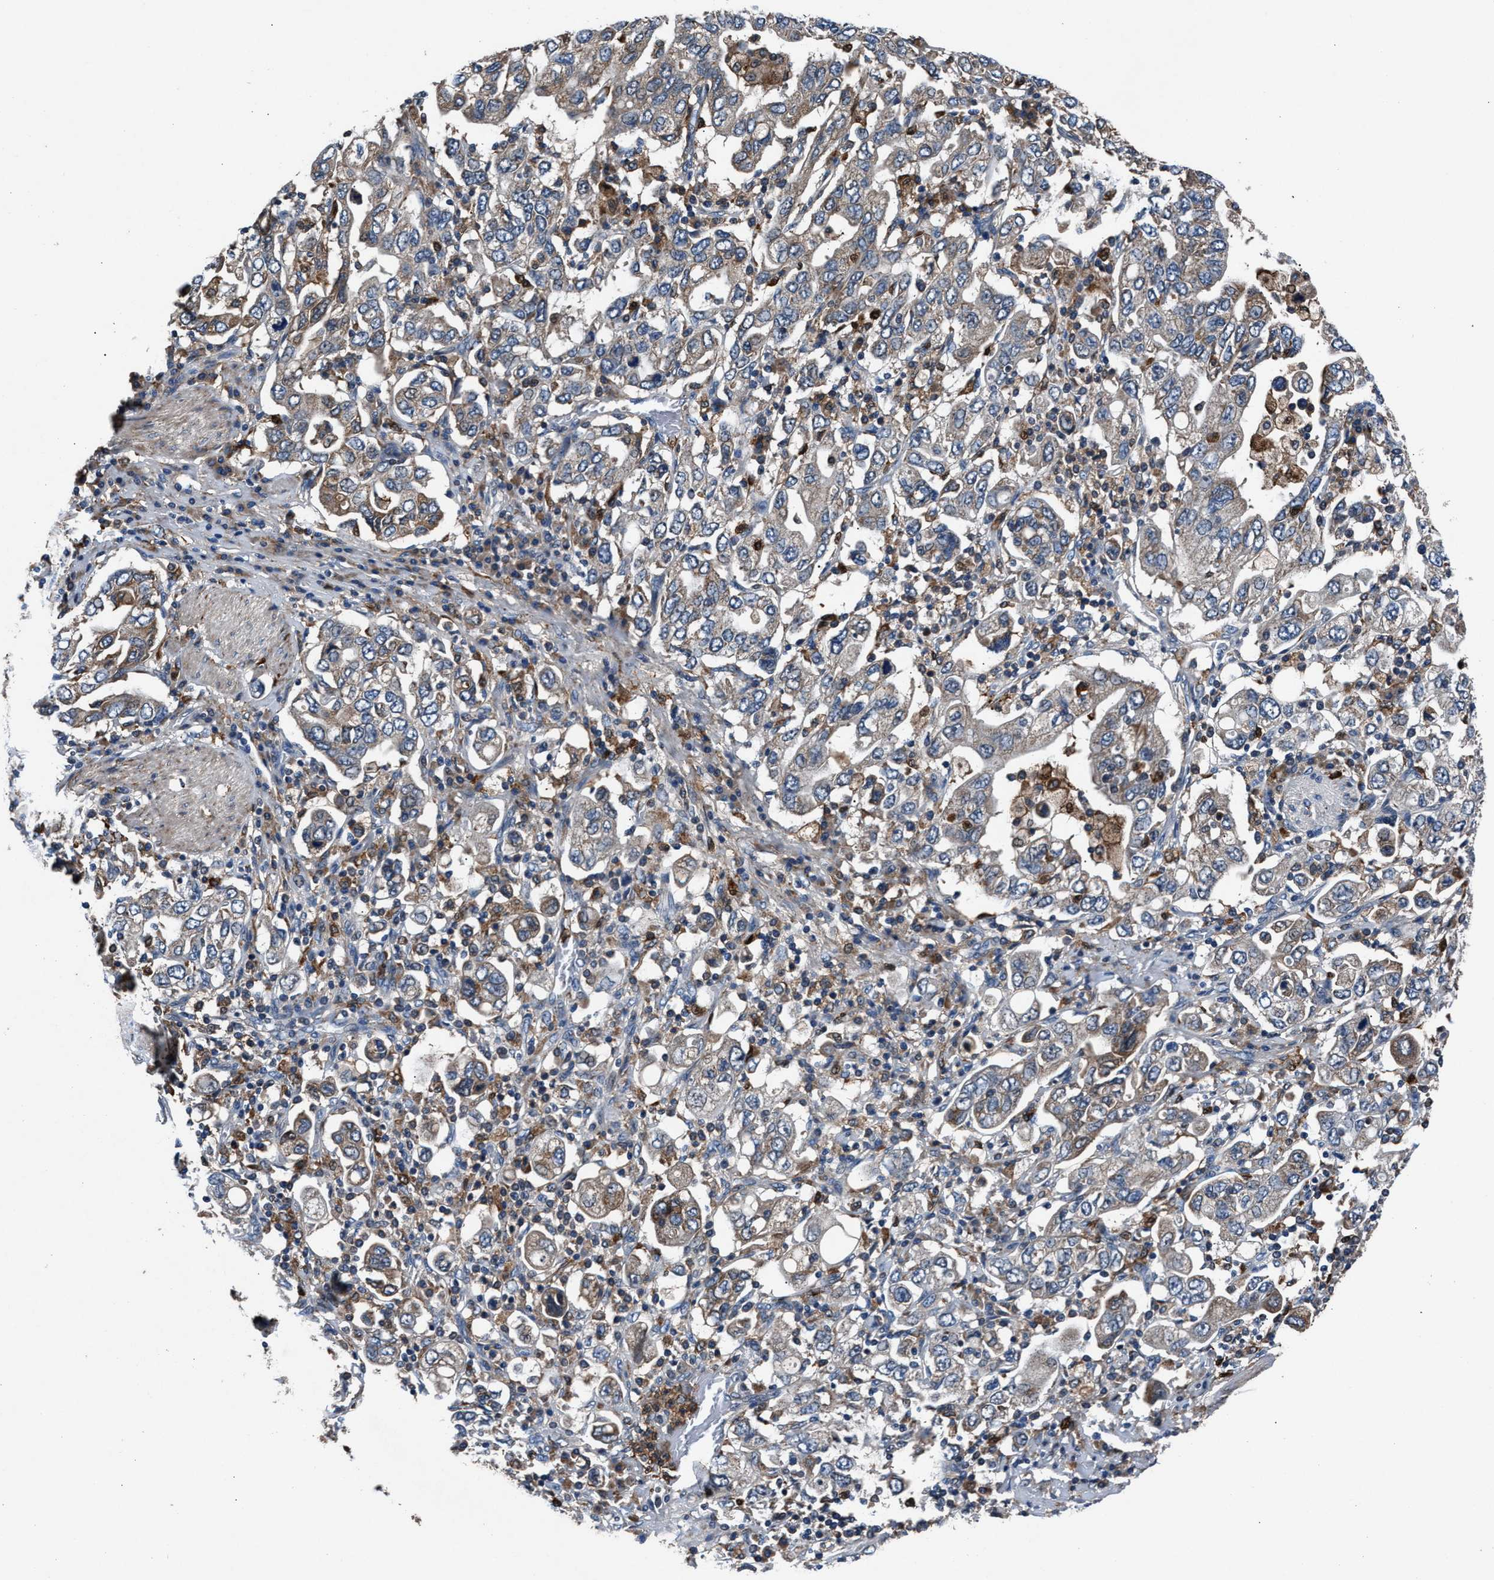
{"staining": {"intensity": "weak", "quantity": "25%-75%", "location": "cytoplasmic/membranous"}, "tissue": "stomach cancer", "cell_type": "Tumor cells", "image_type": "cancer", "snomed": [{"axis": "morphology", "description": "Adenocarcinoma, NOS"}, {"axis": "topography", "description": "Stomach, upper"}], "caption": "A micrograph showing weak cytoplasmic/membranous positivity in about 25%-75% of tumor cells in adenocarcinoma (stomach), as visualized by brown immunohistochemical staining.", "gene": "FAM221A", "patient": {"sex": "male", "age": 62}}